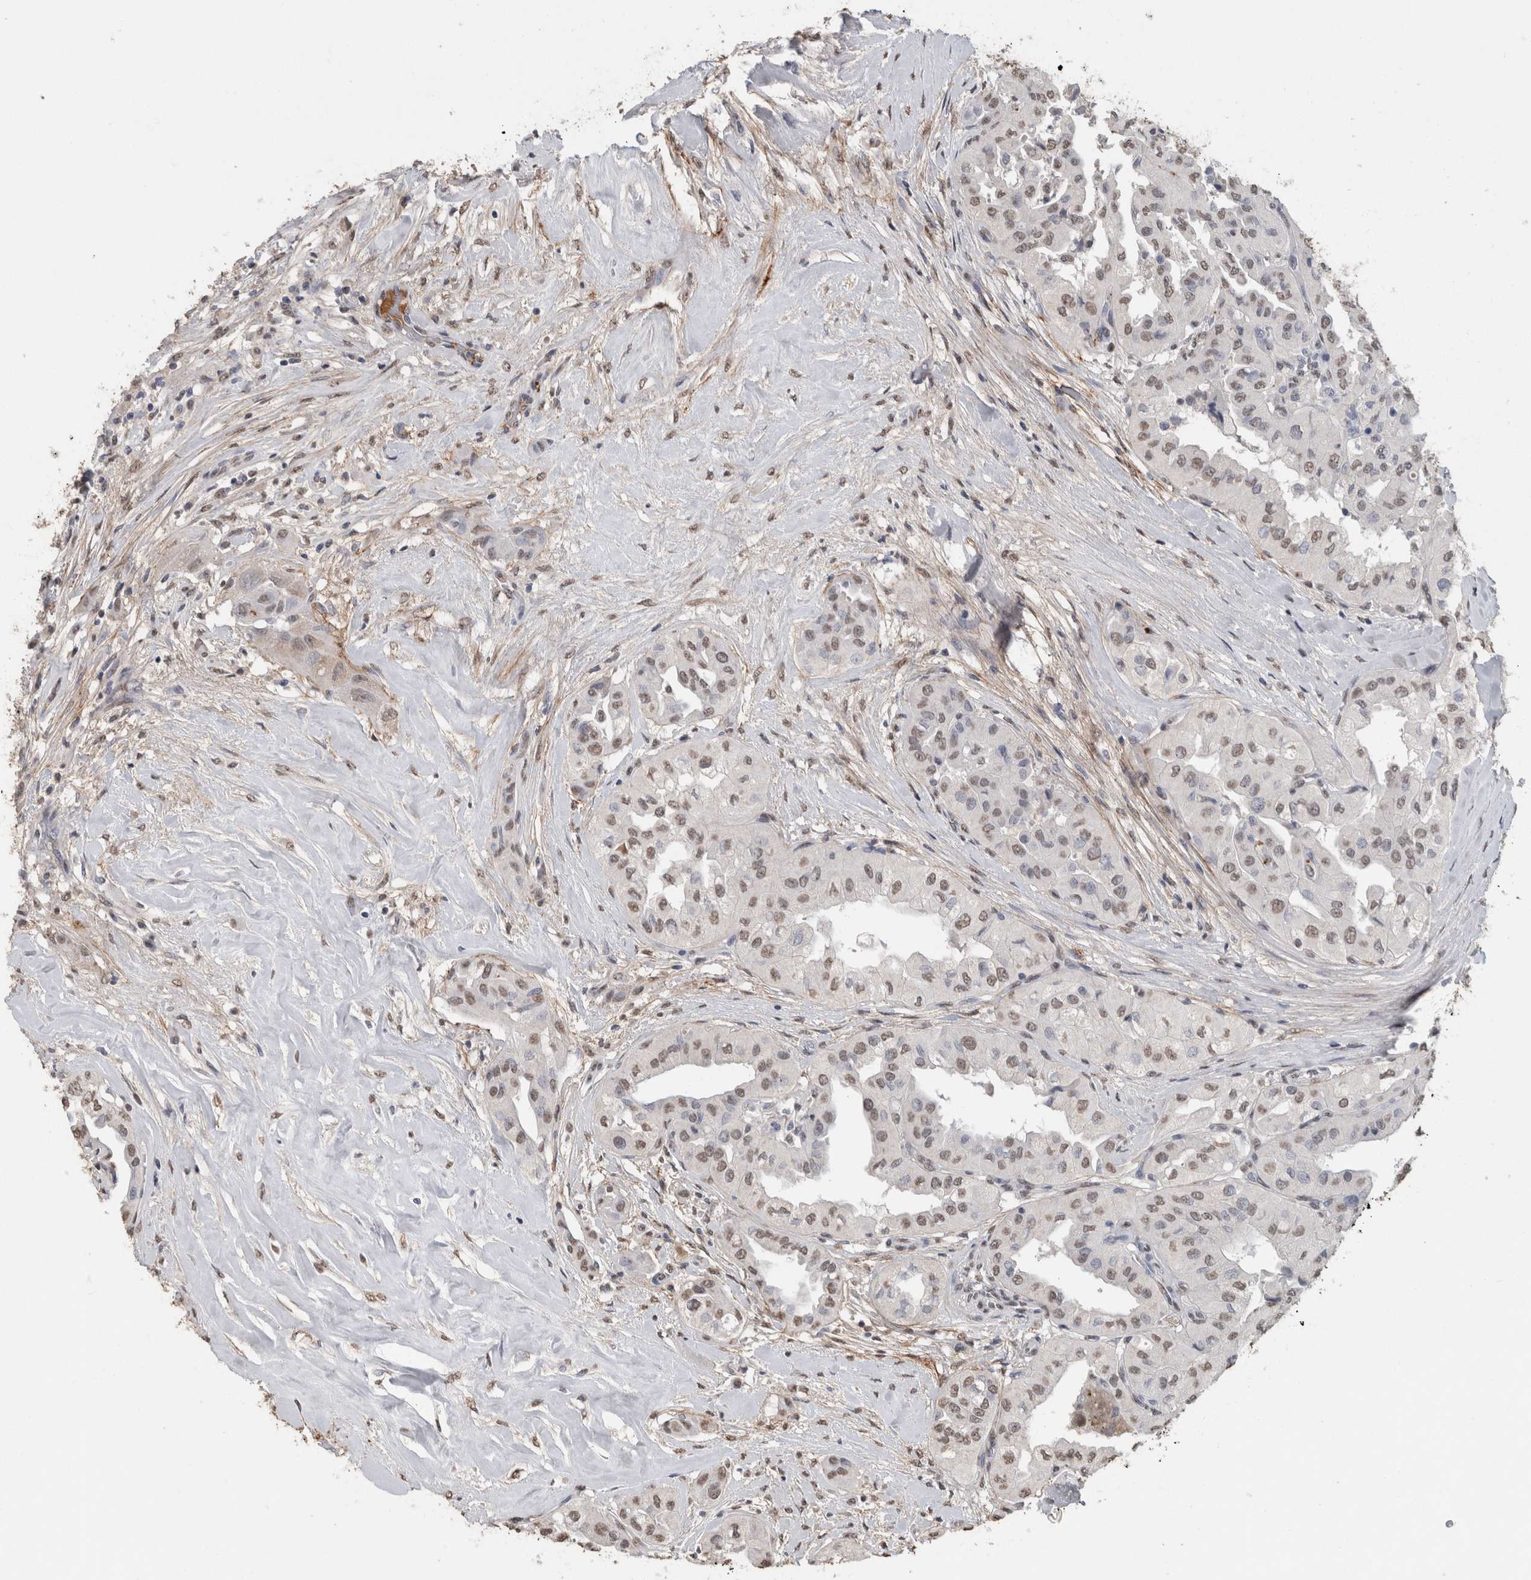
{"staining": {"intensity": "weak", "quantity": ">75%", "location": "nuclear"}, "tissue": "thyroid cancer", "cell_type": "Tumor cells", "image_type": "cancer", "snomed": [{"axis": "morphology", "description": "Papillary adenocarcinoma, NOS"}, {"axis": "topography", "description": "Thyroid gland"}], "caption": "Thyroid cancer (papillary adenocarcinoma) stained with IHC displays weak nuclear positivity in approximately >75% of tumor cells. The protein of interest is stained brown, and the nuclei are stained in blue (DAB IHC with brightfield microscopy, high magnification).", "gene": "LTBP1", "patient": {"sex": "female", "age": 59}}